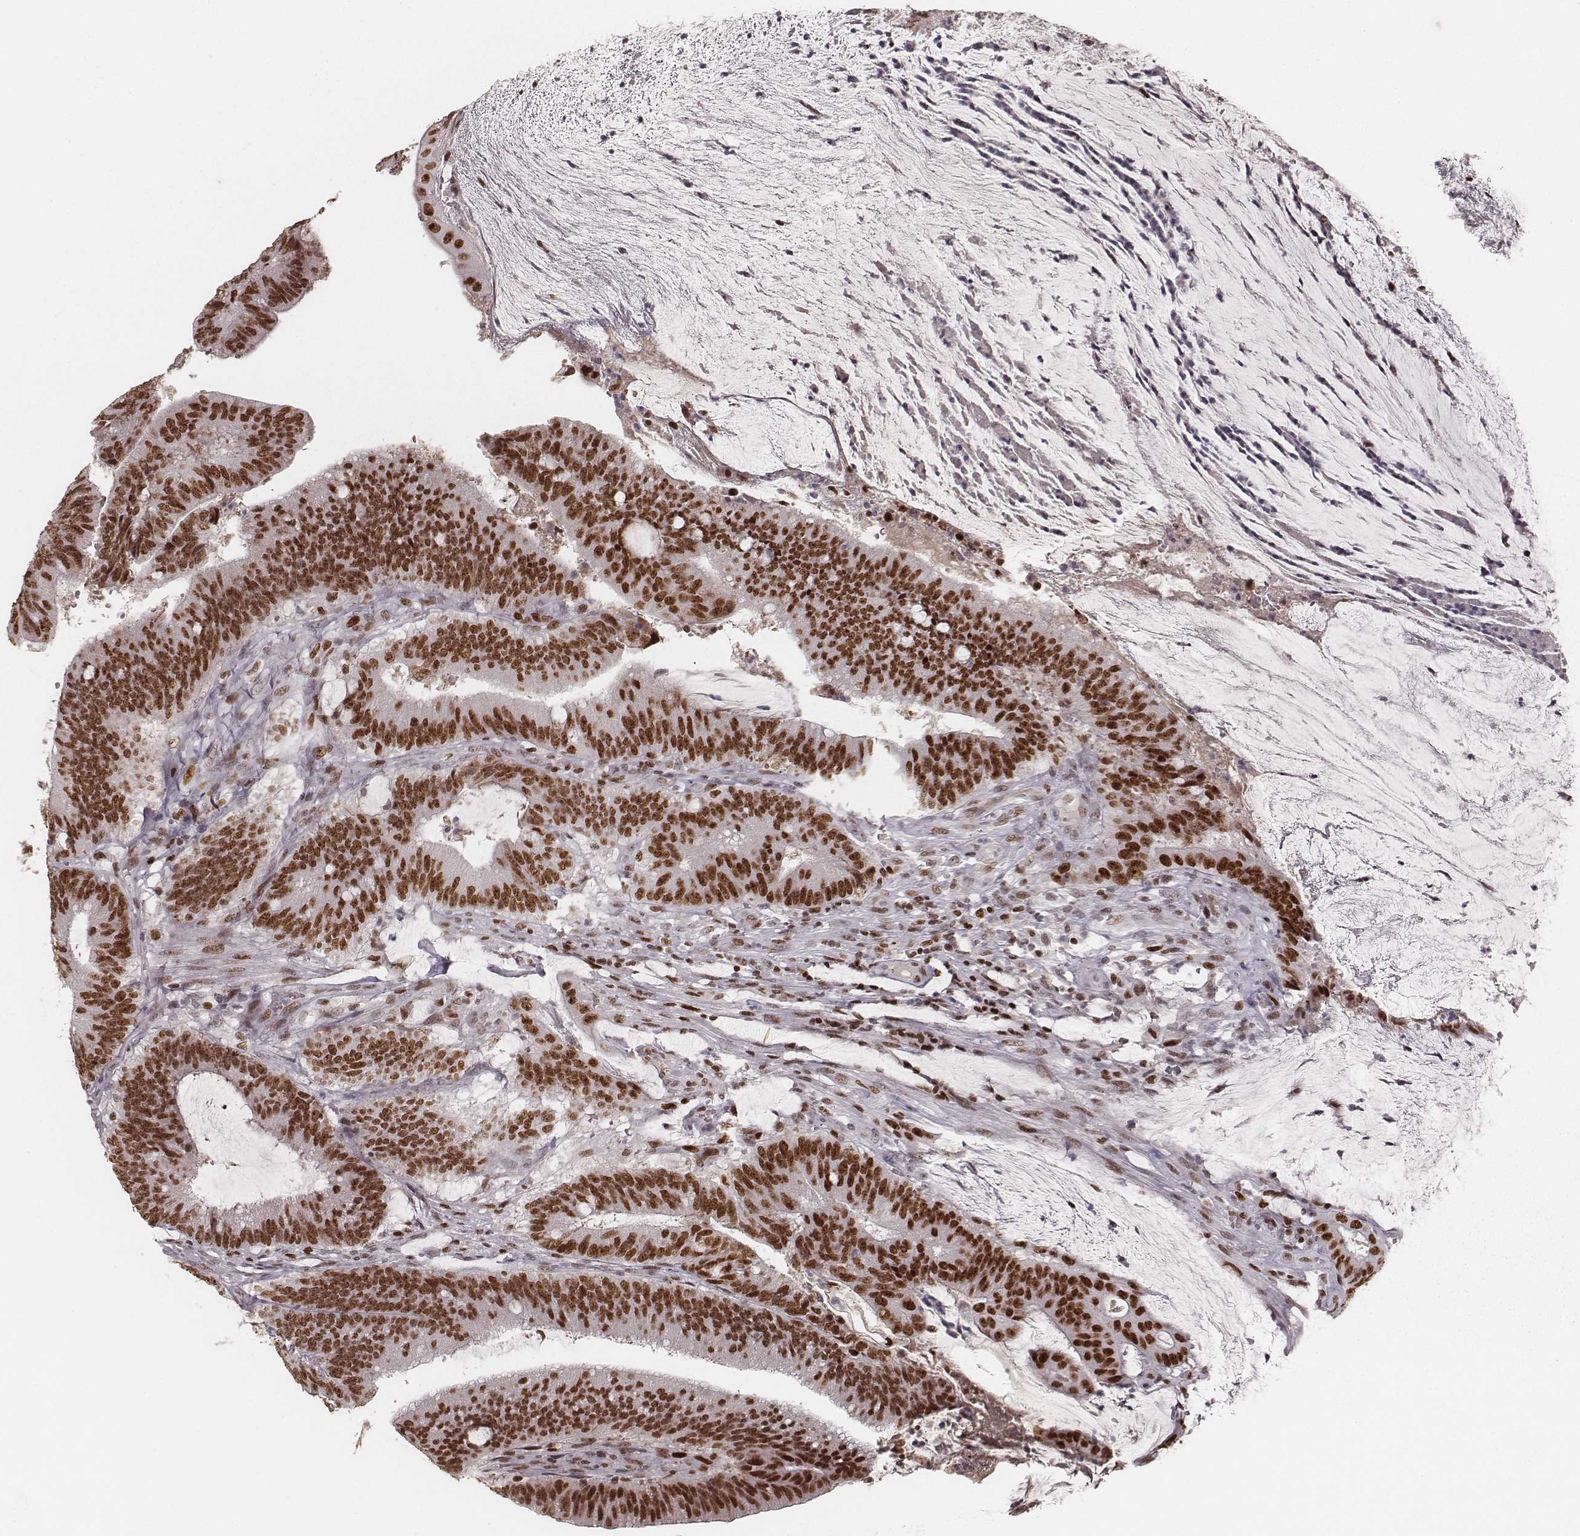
{"staining": {"intensity": "strong", "quantity": ">75%", "location": "nuclear"}, "tissue": "colorectal cancer", "cell_type": "Tumor cells", "image_type": "cancer", "snomed": [{"axis": "morphology", "description": "Adenocarcinoma, NOS"}, {"axis": "topography", "description": "Colon"}], "caption": "This is a histology image of immunohistochemistry staining of colorectal cancer, which shows strong positivity in the nuclear of tumor cells.", "gene": "PARP1", "patient": {"sex": "female", "age": 43}}